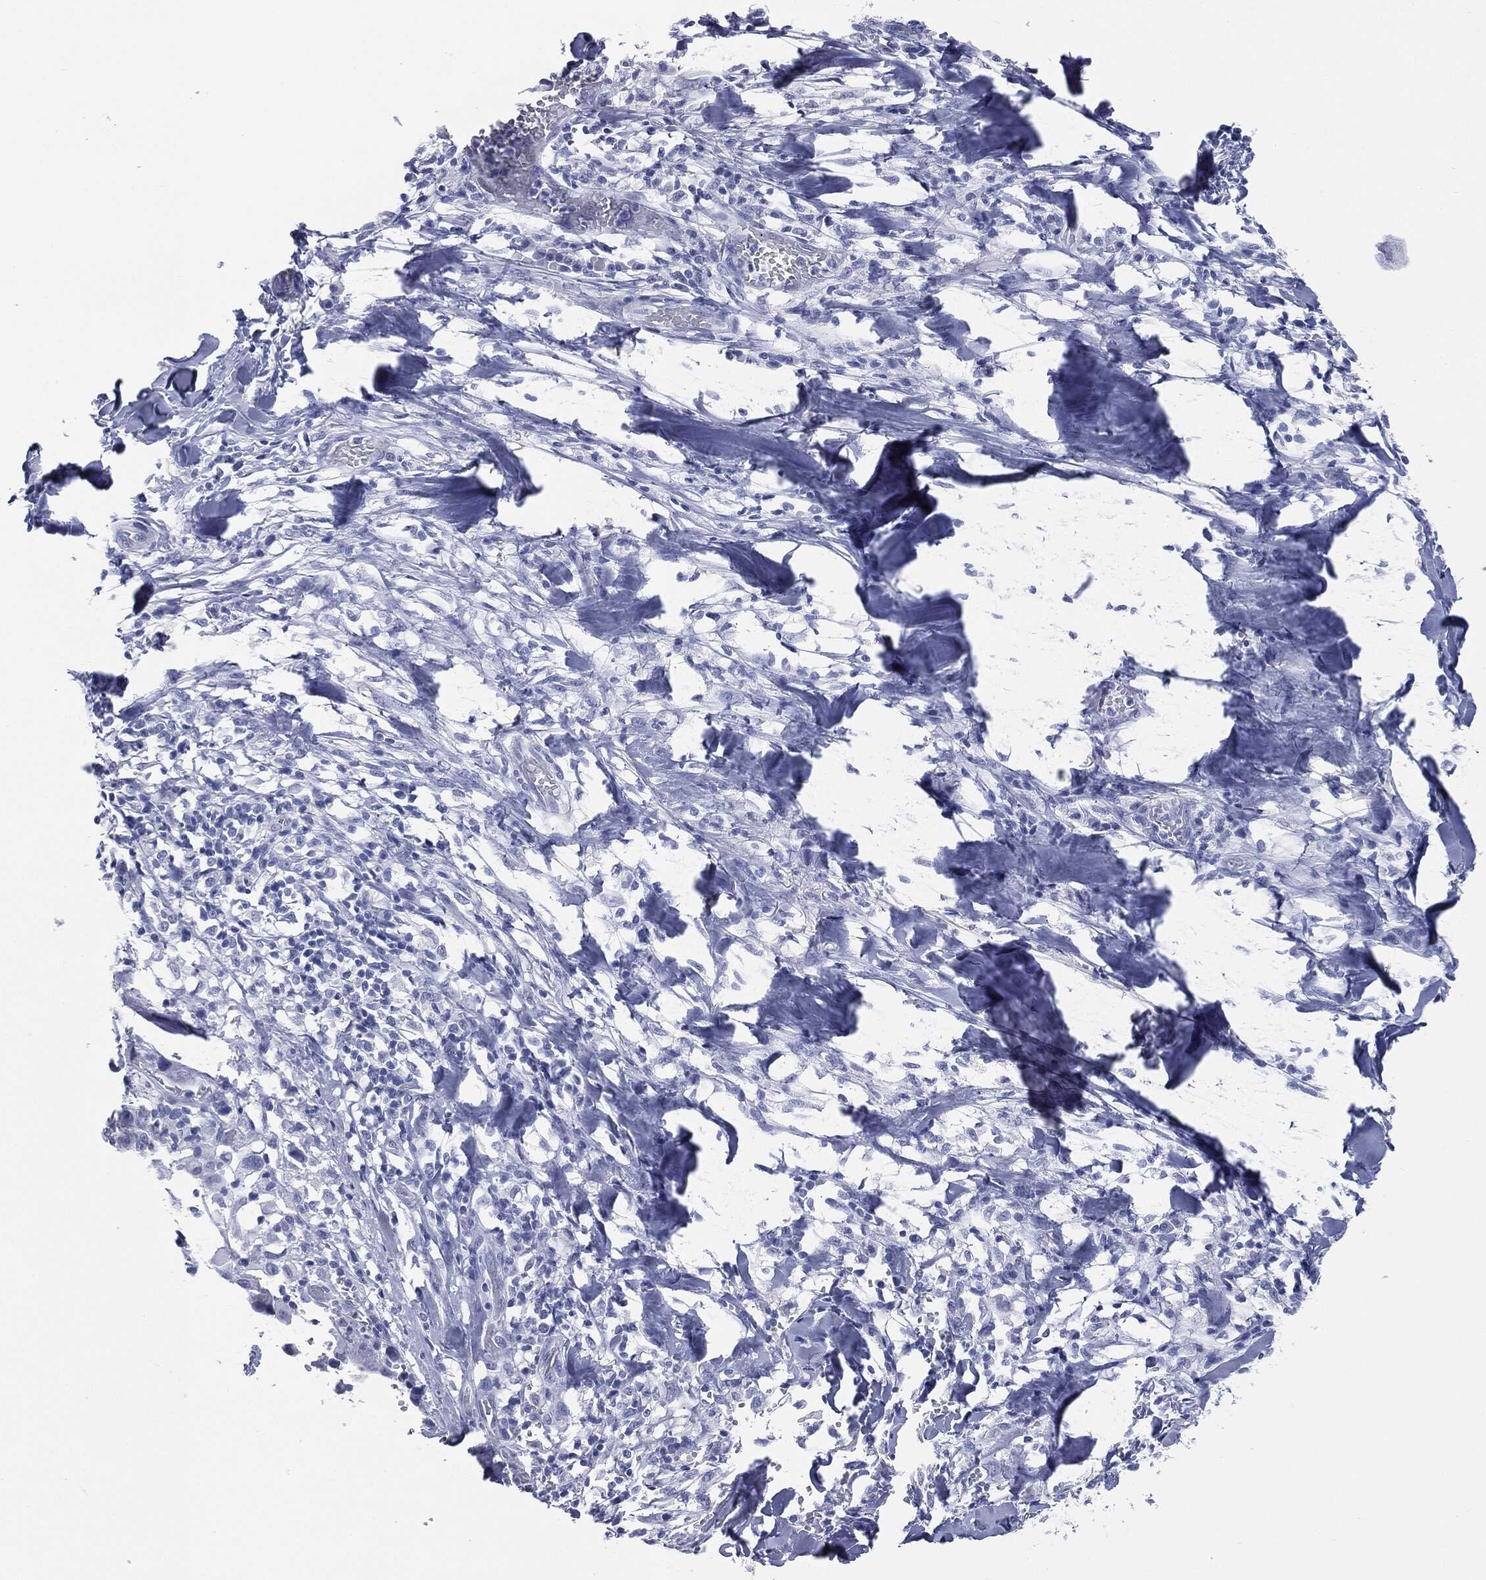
{"staining": {"intensity": "negative", "quantity": "none", "location": "none"}, "tissue": "melanoma", "cell_type": "Tumor cells", "image_type": "cancer", "snomed": [{"axis": "morphology", "description": "Malignant melanoma, Metastatic site"}, {"axis": "topography", "description": "Lymph node"}], "caption": "Malignant melanoma (metastatic site) was stained to show a protein in brown. There is no significant expression in tumor cells. (IHC, brightfield microscopy, high magnification).", "gene": "ATP2A1", "patient": {"sex": "male", "age": 50}}